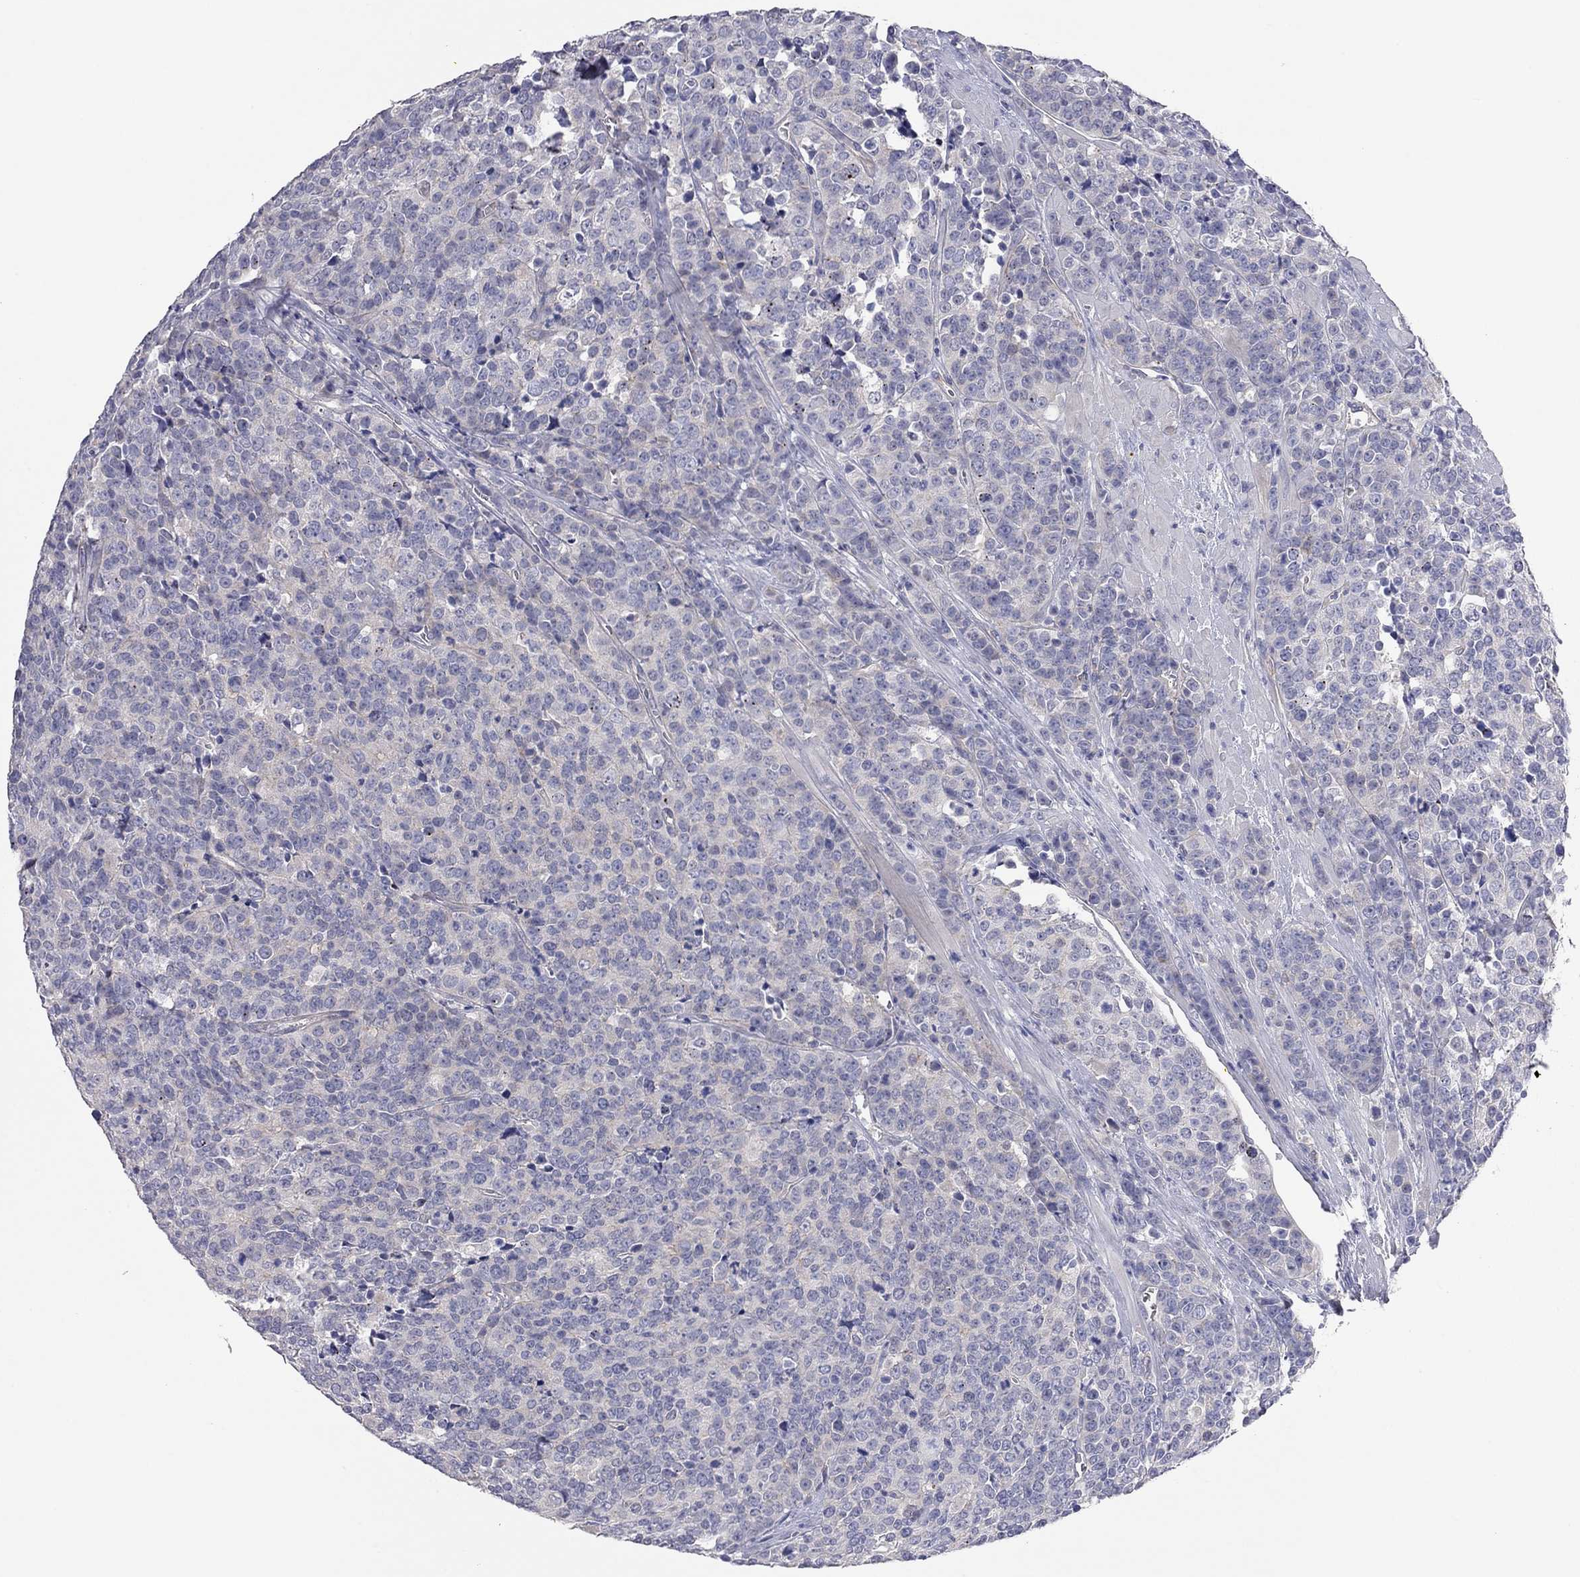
{"staining": {"intensity": "negative", "quantity": "none", "location": "none"}, "tissue": "prostate cancer", "cell_type": "Tumor cells", "image_type": "cancer", "snomed": [{"axis": "morphology", "description": "Adenocarcinoma, NOS"}, {"axis": "topography", "description": "Prostate"}], "caption": "IHC micrograph of human adenocarcinoma (prostate) stained for a protein (brown), which displays no expression in tumor cells.", "gene": "KCNB1", "patient": {"sex": "male", "age": 67}}